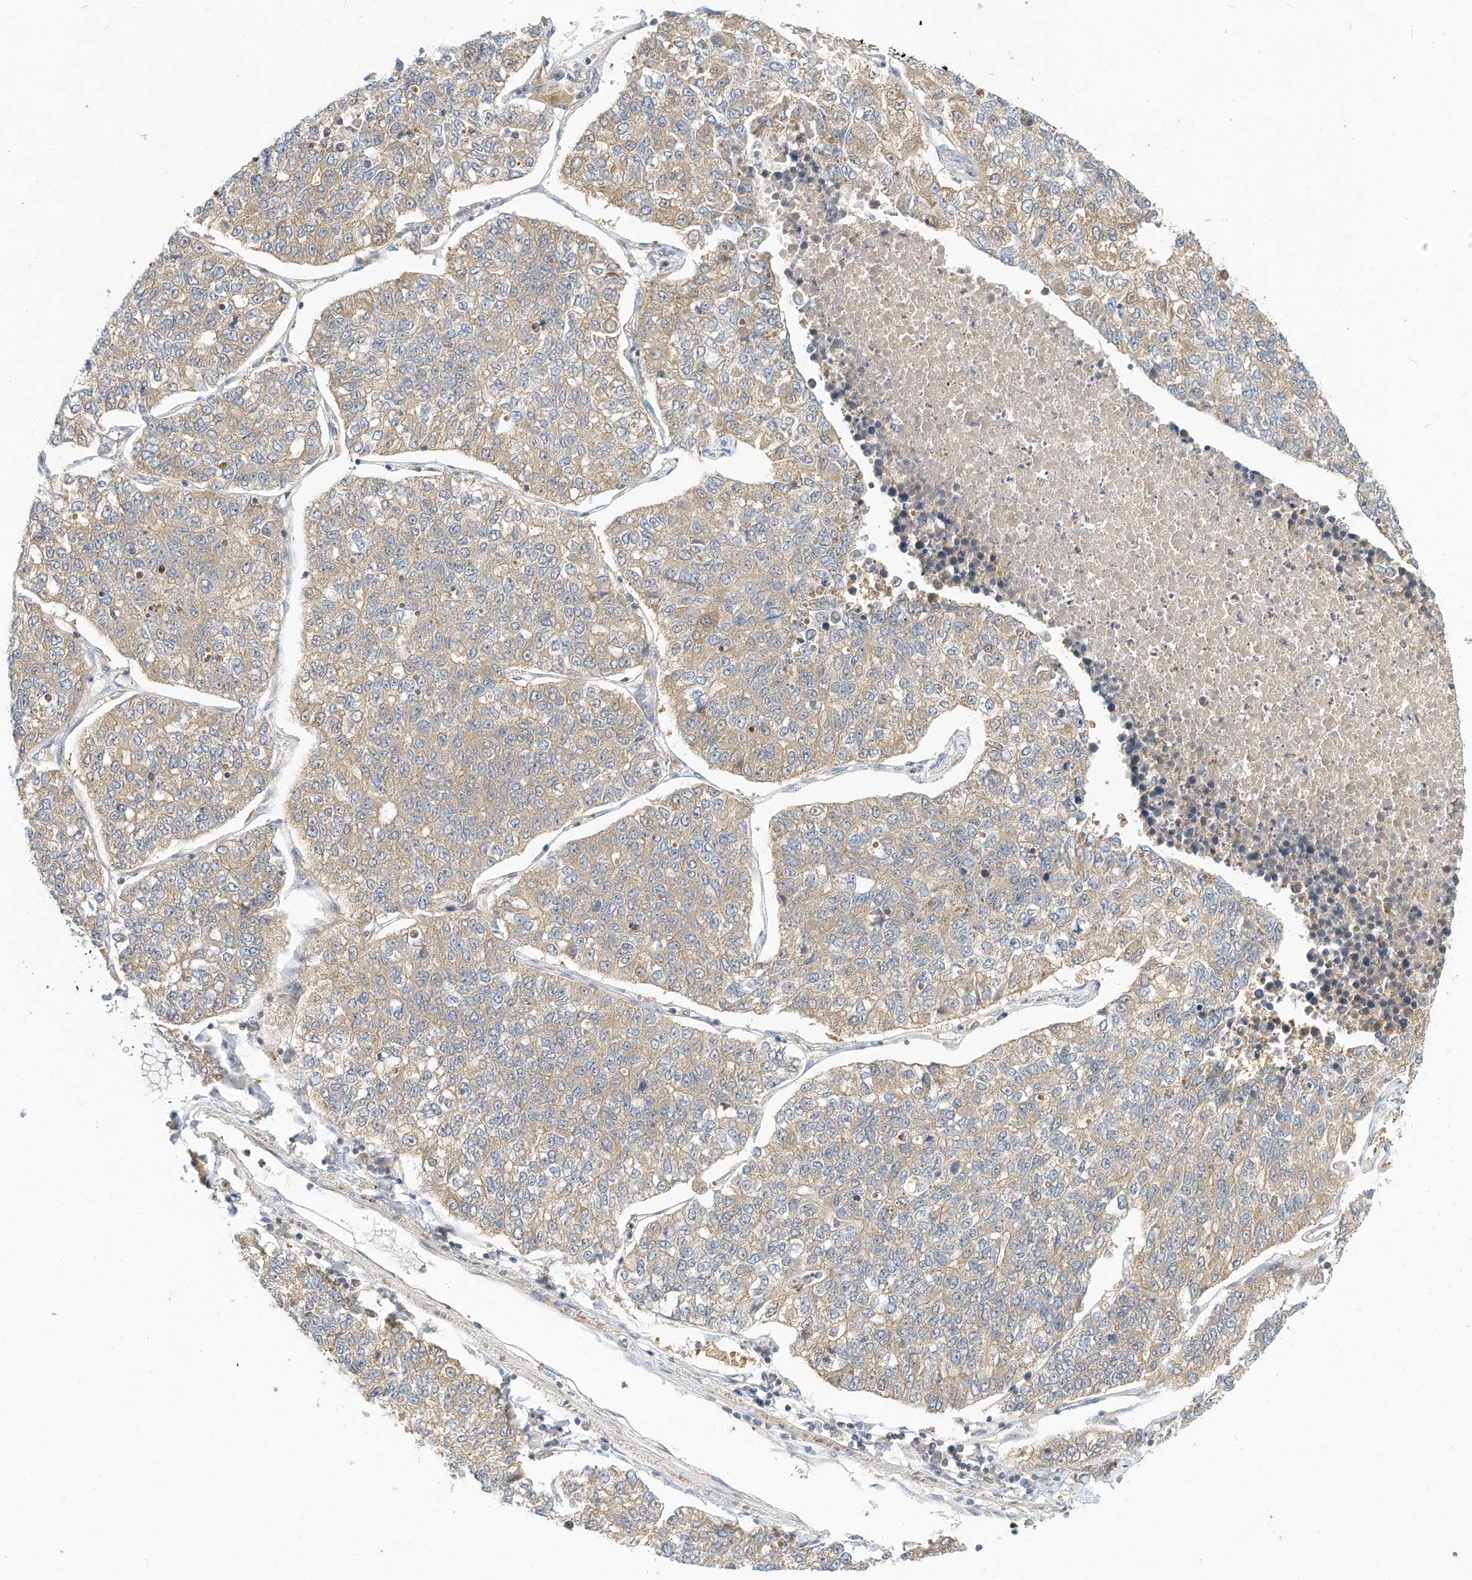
{"staining": {"intensity": "weak", "quantity": ">75%", "location": "cytoplasmic/membranous"}, "tissue": "lung cancer", "cell_type": "Tumor cells", "image_type": "cancer", "snomed": [{"axis": "morphology", "description": "Adenocarcinoma, NOS"}, {"axis": "topography", "description": "Lung"}], "caption": "The micrograph displays staining of lung cancer, revealing weak cytoplasmic/membranous protein staining (brown color) within tumor cells. The staining was performed using DAB (3,3'-diaminobenzidine), with brown indicating positive protein expression. Nuclei are stained blue with hematoxylin.", "gene": "OFD1", "patient": {"sex": "male", "age": 49}}